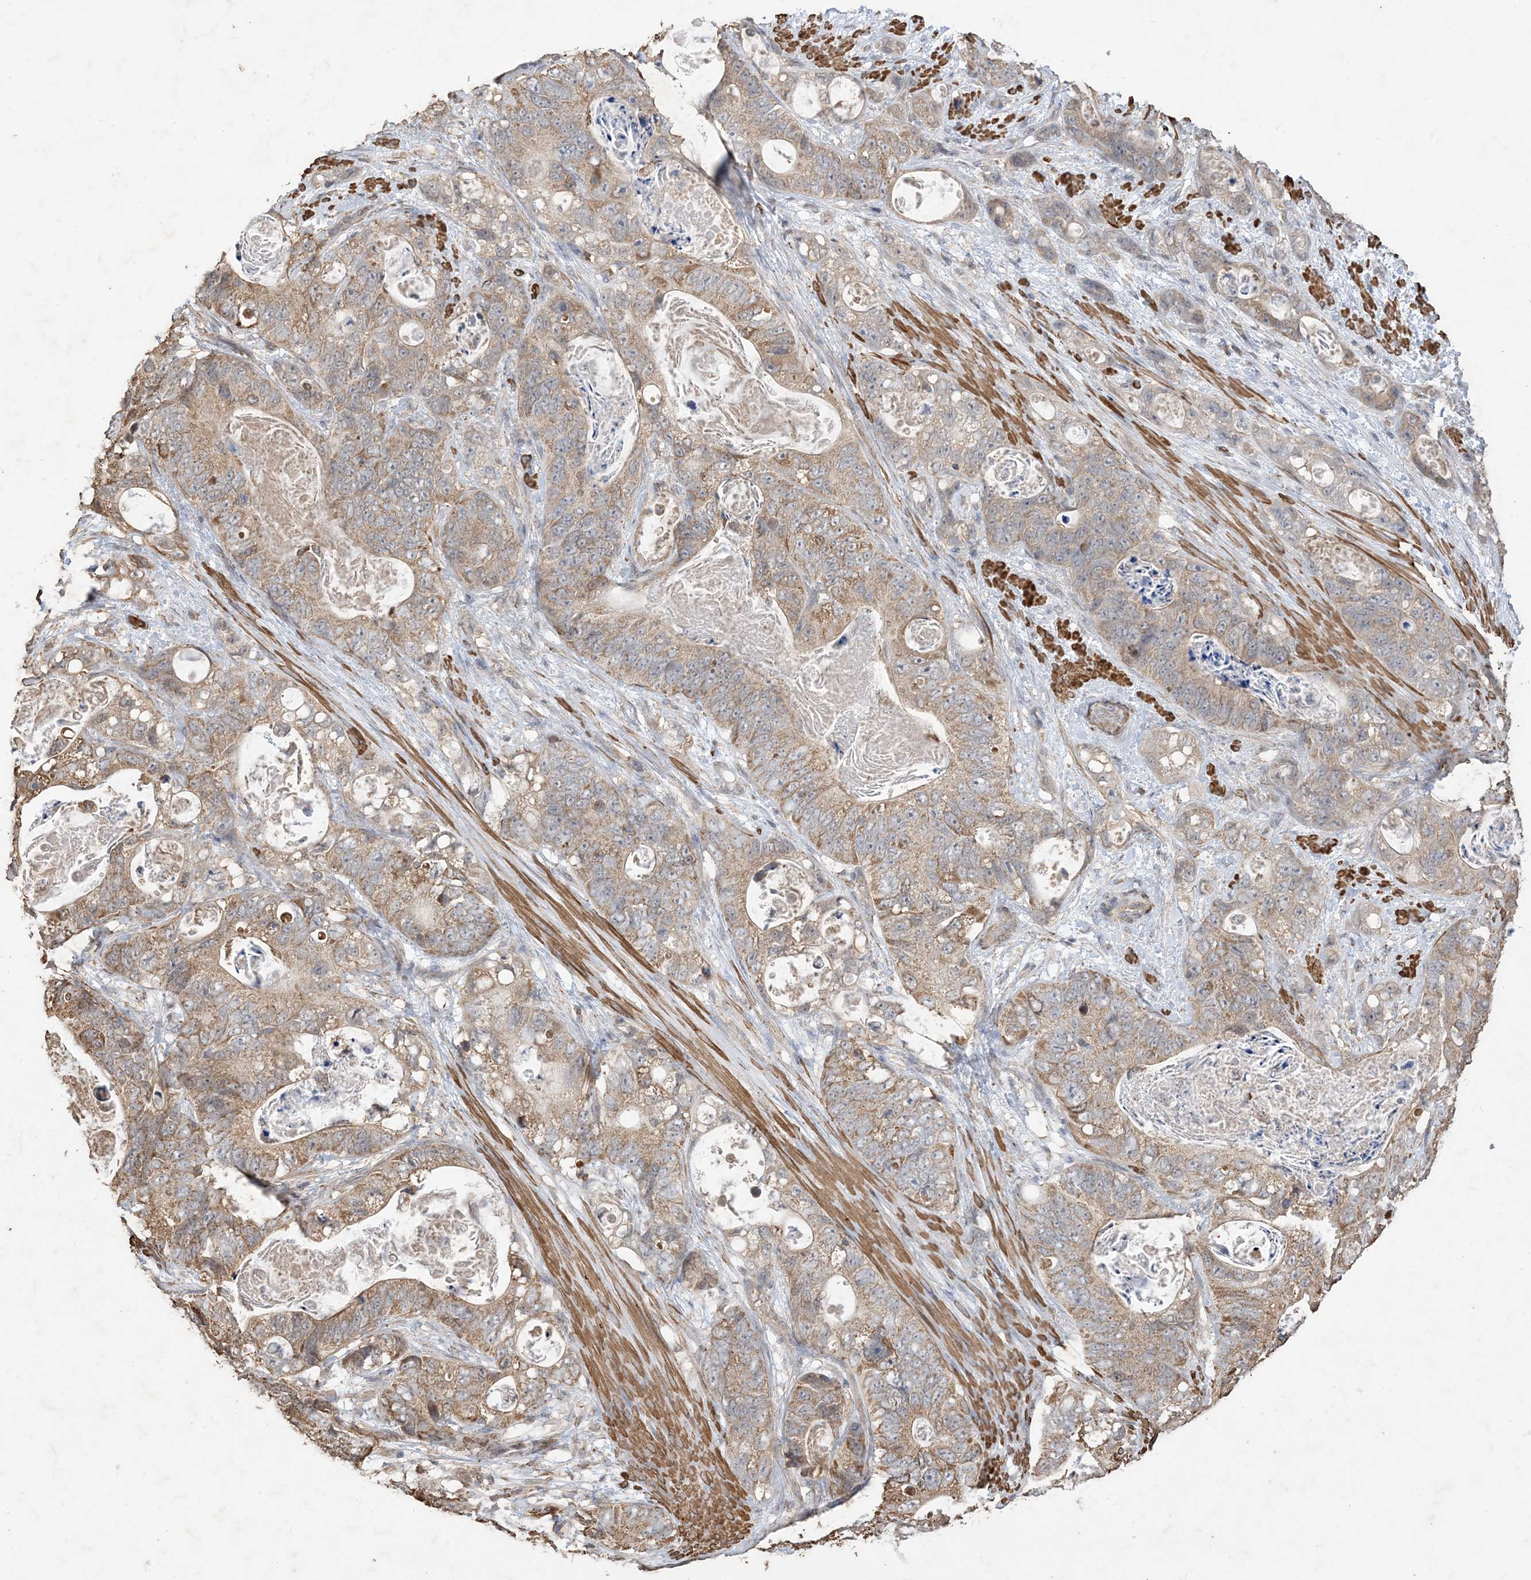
{"staining": {"intensity": "moderate", "quantity": ">75%", "location": "cytoplasmic/membranous"}, "tissue": "stomach cancer", "cell_type": "Tumor cells", "image_type": "cancer", "snomed": [{"axis": "morphology", "description": "Normal tissue, NOS"}, {"axis": "morphology", "description": "Adenocarcinoma, NOS"}, {"axis": "topography", "description": "Stomach"}], "caption": "Stomach cancer tissue exhibits moderate cytoplasmic/membranous expression in about >75% of tumor cells Immunohistochemistry (ihc) stains the protein of interest in brown and the nuclei are stained blue.", "gene": "HPS4", "patient": {"sex": "female", "age": 89}}